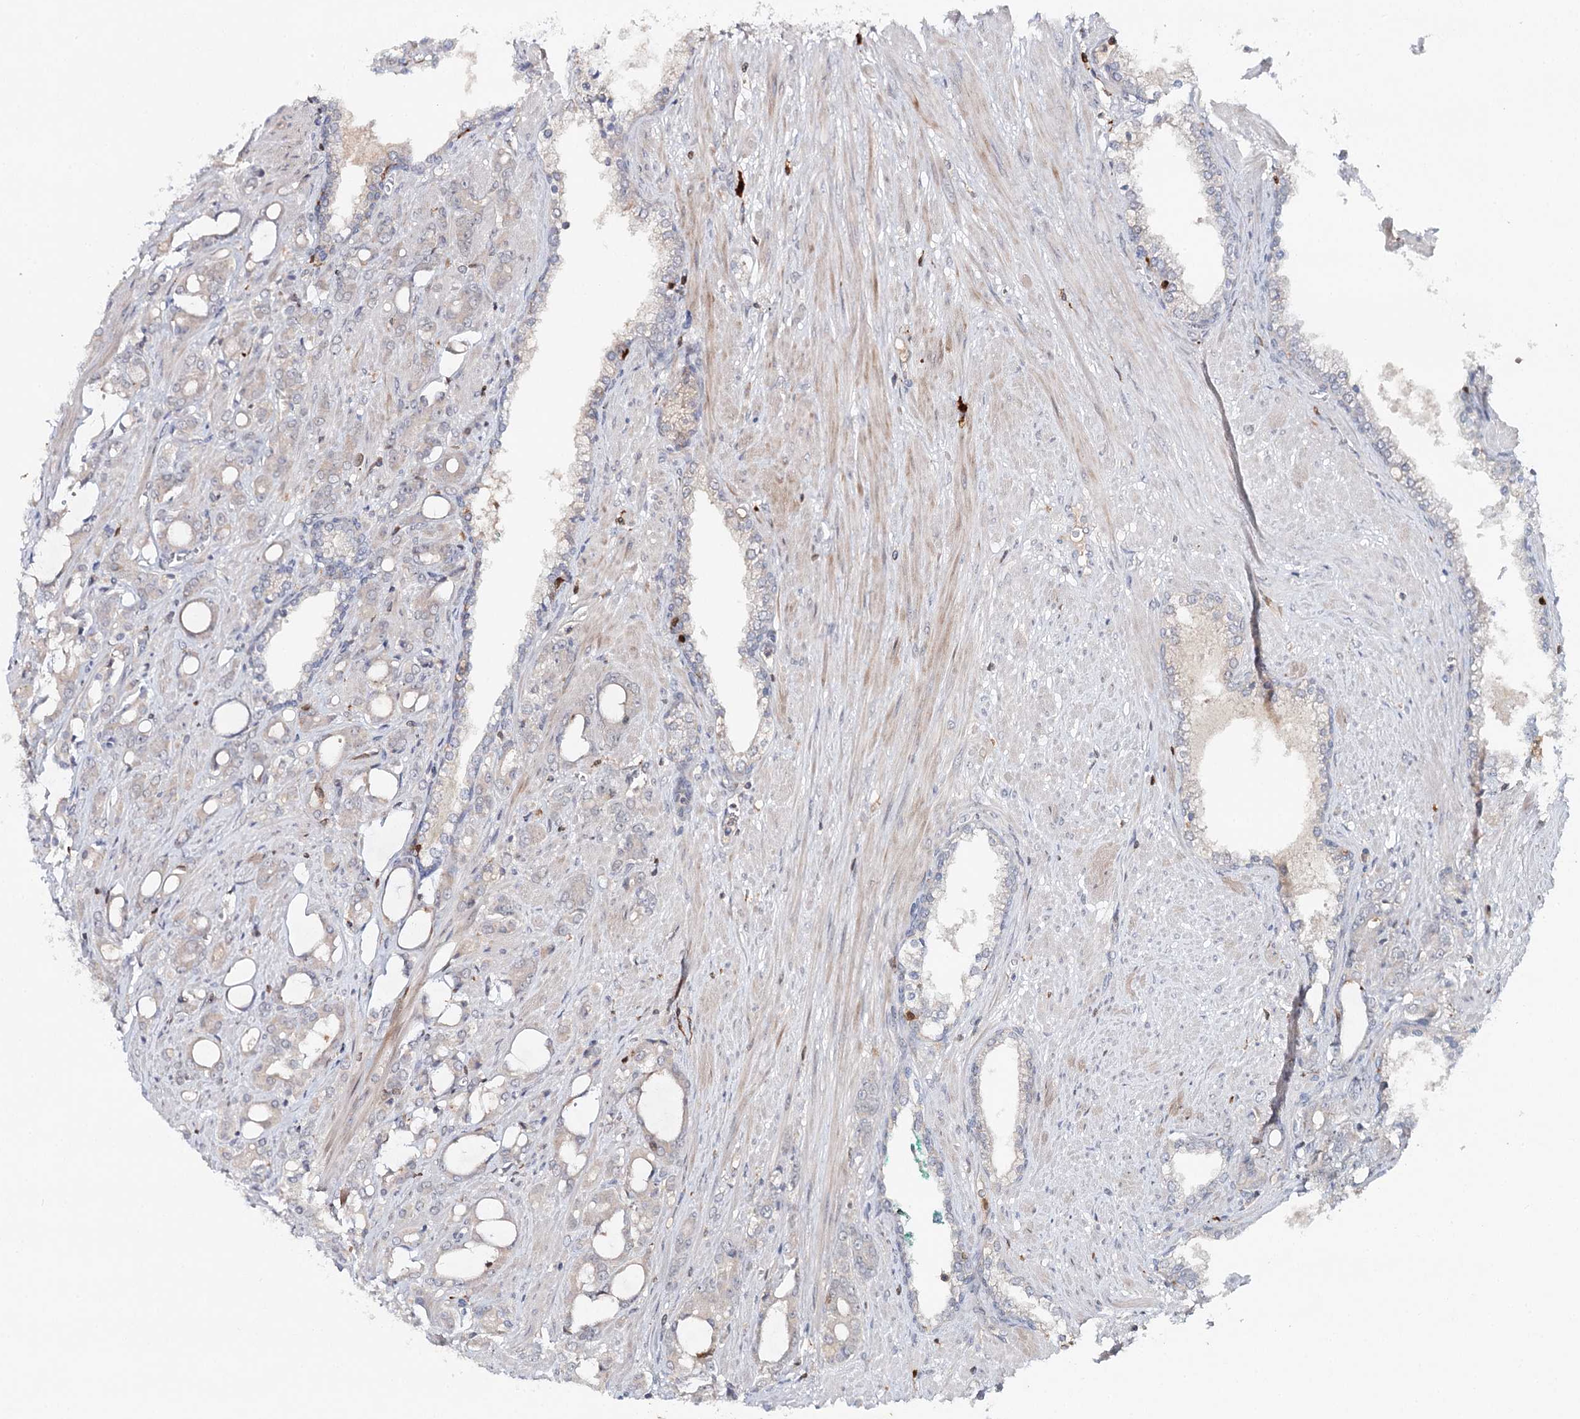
{"staining": {"intensity": "negative", "quantity": "none", "location": "none"}, "tissue": "prostate cancer", "cell_type": "Tumor cells", "image_type": "cancer", "snomed": [{"axis": "morphology", "description": "Adenocarcinoma, High grade"}, {"axis": "topography", "description": "Prostate"}], "caption": "Tumor cells show no significant protein expression in prostate cancer.", "gene": "SLC41A2", "patient": {"sex": "male", "age": 72}}